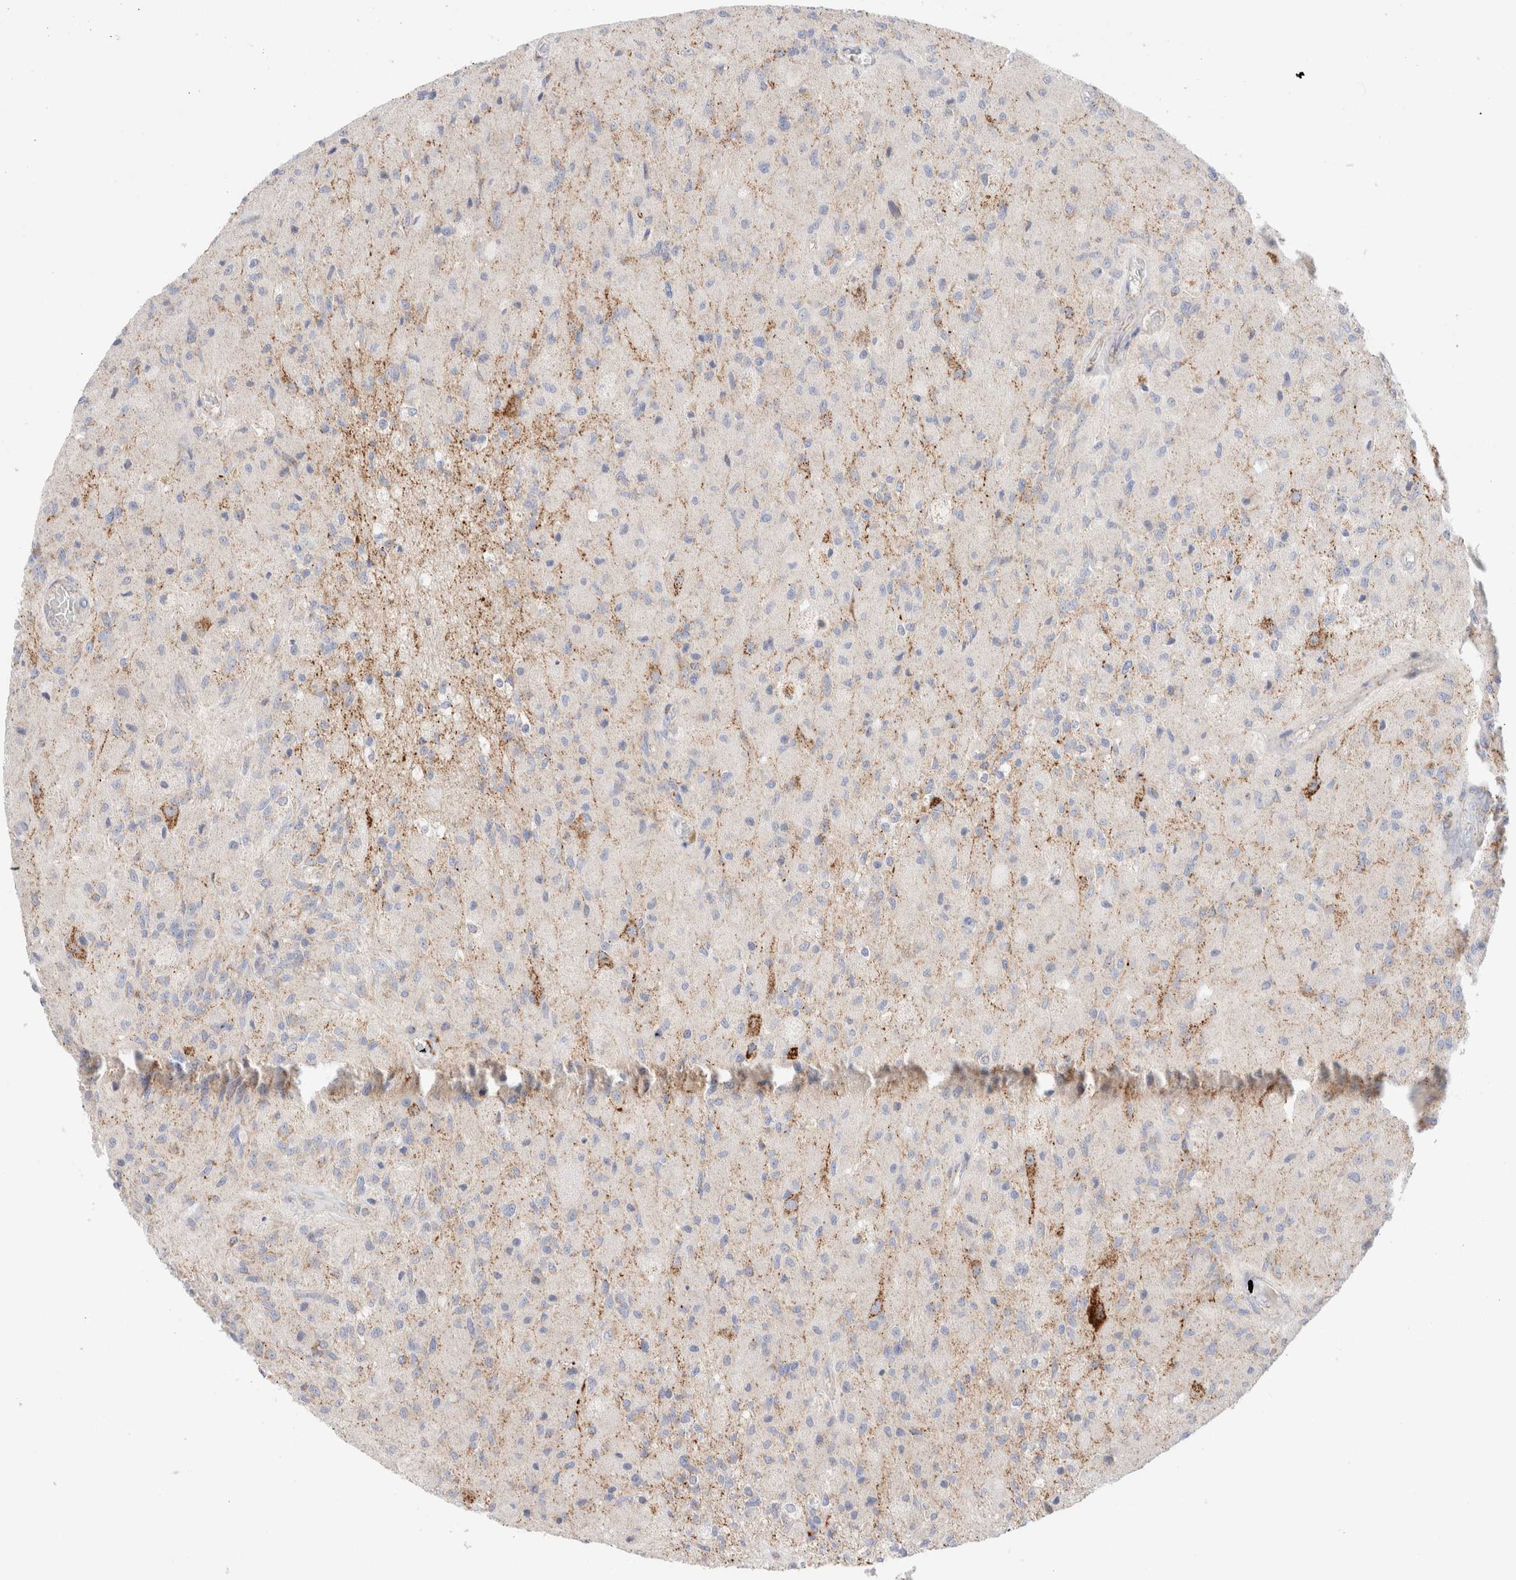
{"staining": {"intensity": "negative", "quantity": "none", "location": "none"}, "tissue": "glioma", "cell_type": "Tumor cells", "image_type": "cancer", "snomed": [{"axis": "morphology", "description": "Normal tissue, NOS"}, {"axis": "morphology", "description": "Glioma, malignant, High grade"}, {"axis": "topography", "description": "Cerebral cortex"}], "caption": "A photomicrograph of human malignant glioma (high-grade) is negative for staining in tumor cells. Brightfield microscopy of IHC stained with DAB (brown) and hematoxylin (blue), captured at high magnification.", "gene": "ATP6V1C1", "patient": {"sex": "male", "age": 77}}